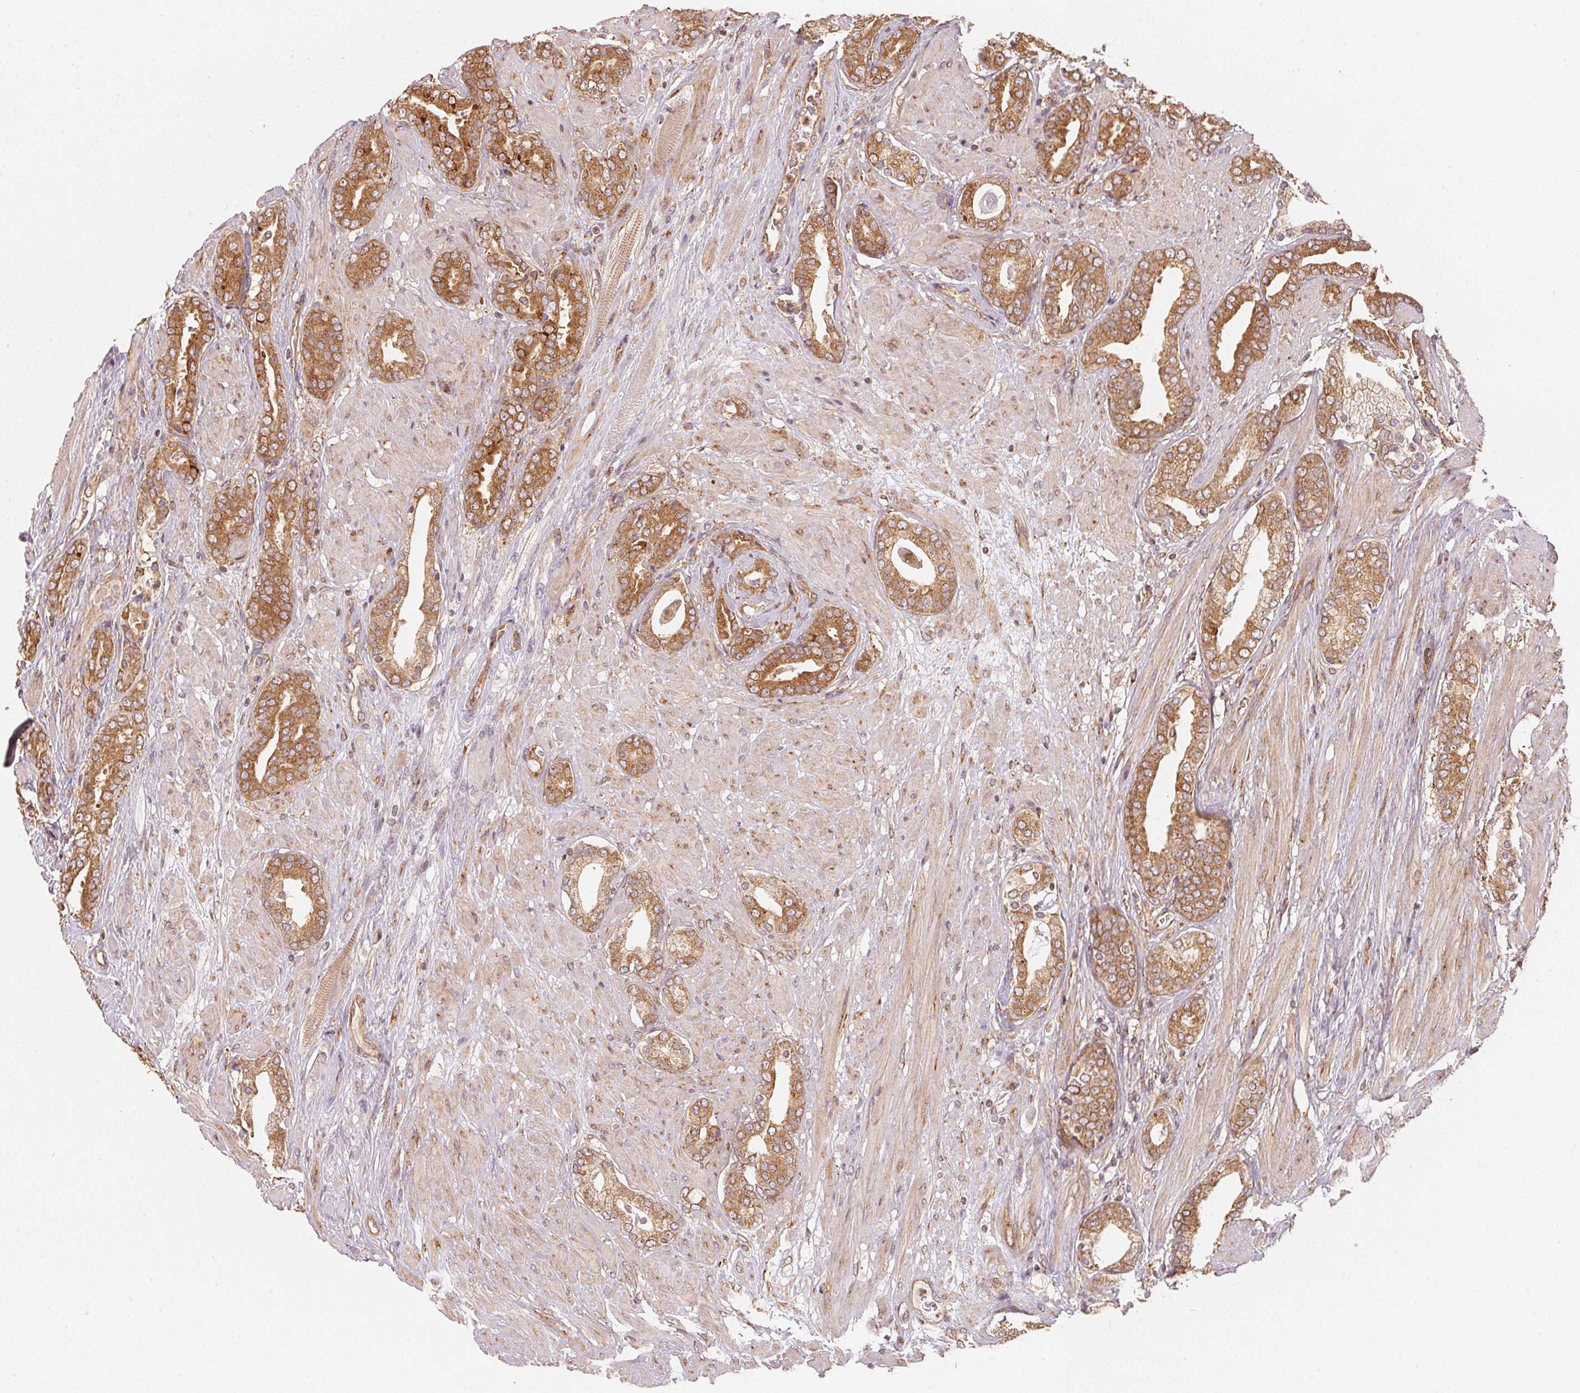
{"staining": {"intensity": "moderate", "quantity": ">75%", "location": "cytoplasmic/membranous"}, "tissue": "prostate cancer", "cell_type": "Tumor cells", "image_type": "cancer", "snomed": [{"axis": "morphology", "description": "Adenocarcinoma, High grade"}, {"axis": "topography", "description": "Prostate"}], "caption": "Prostate cancer stained with a protein marker reveals moderate staining in tumor cells.", "gene": "STRN4", "patient": {"sex": "male", "age": 56}}